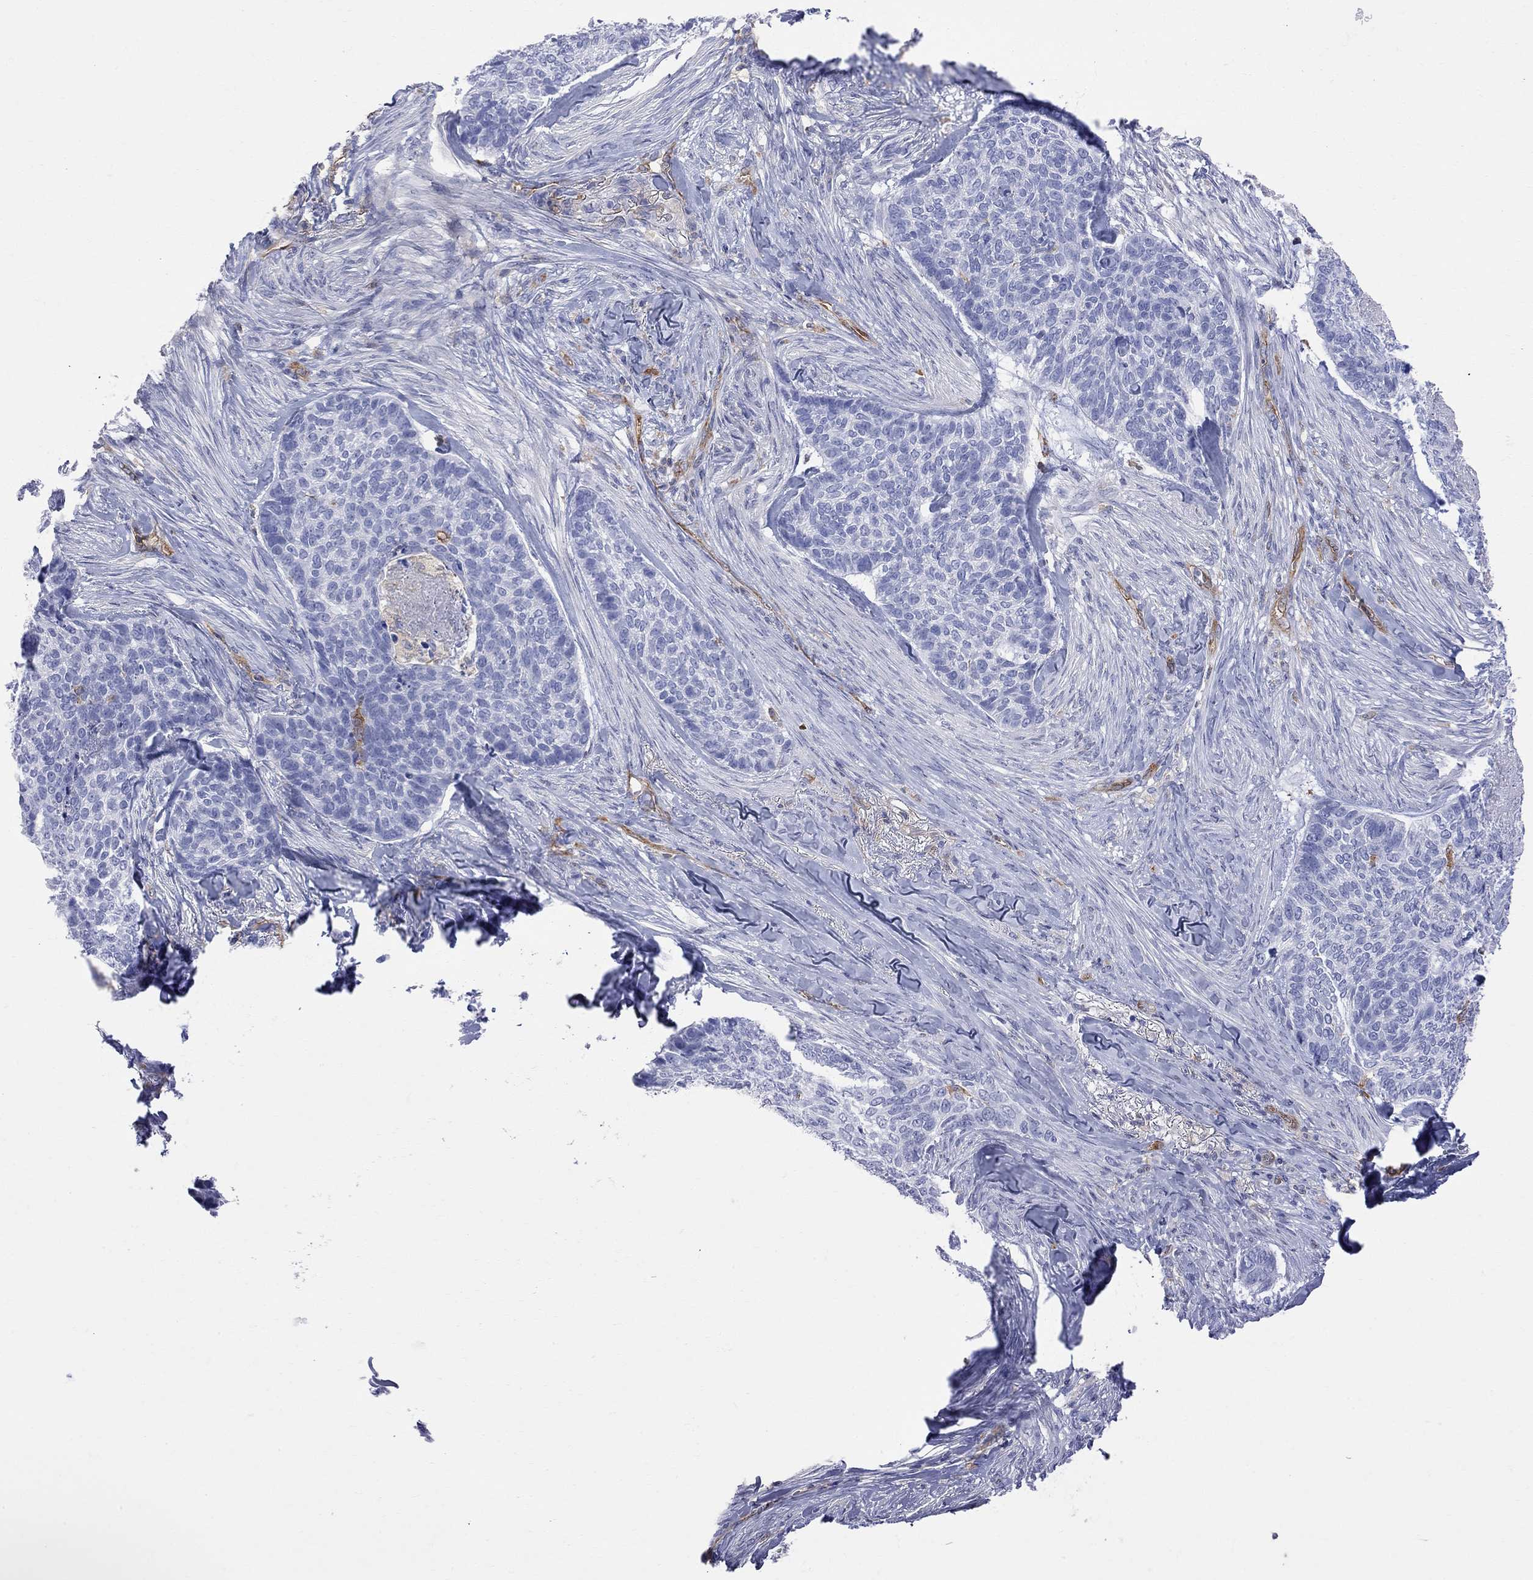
{"staining": {"intensity": "negative", "quantity": "none", "location": "none"}, "tissue": "skin cancer", "cell_type": "Tumor cells", "image_type": "cancer", "snomed": [{"axis": "morphology", "description": "Basal cell carcinoma"}, {"axis": "topography", "description": "Skin"}], "caption": "Immunohistochemistry (IHC) of skin cancer displays no positivity in tumor cells.", "gene": "ABI3", "patient": {"sex": "female", "age": 69}}